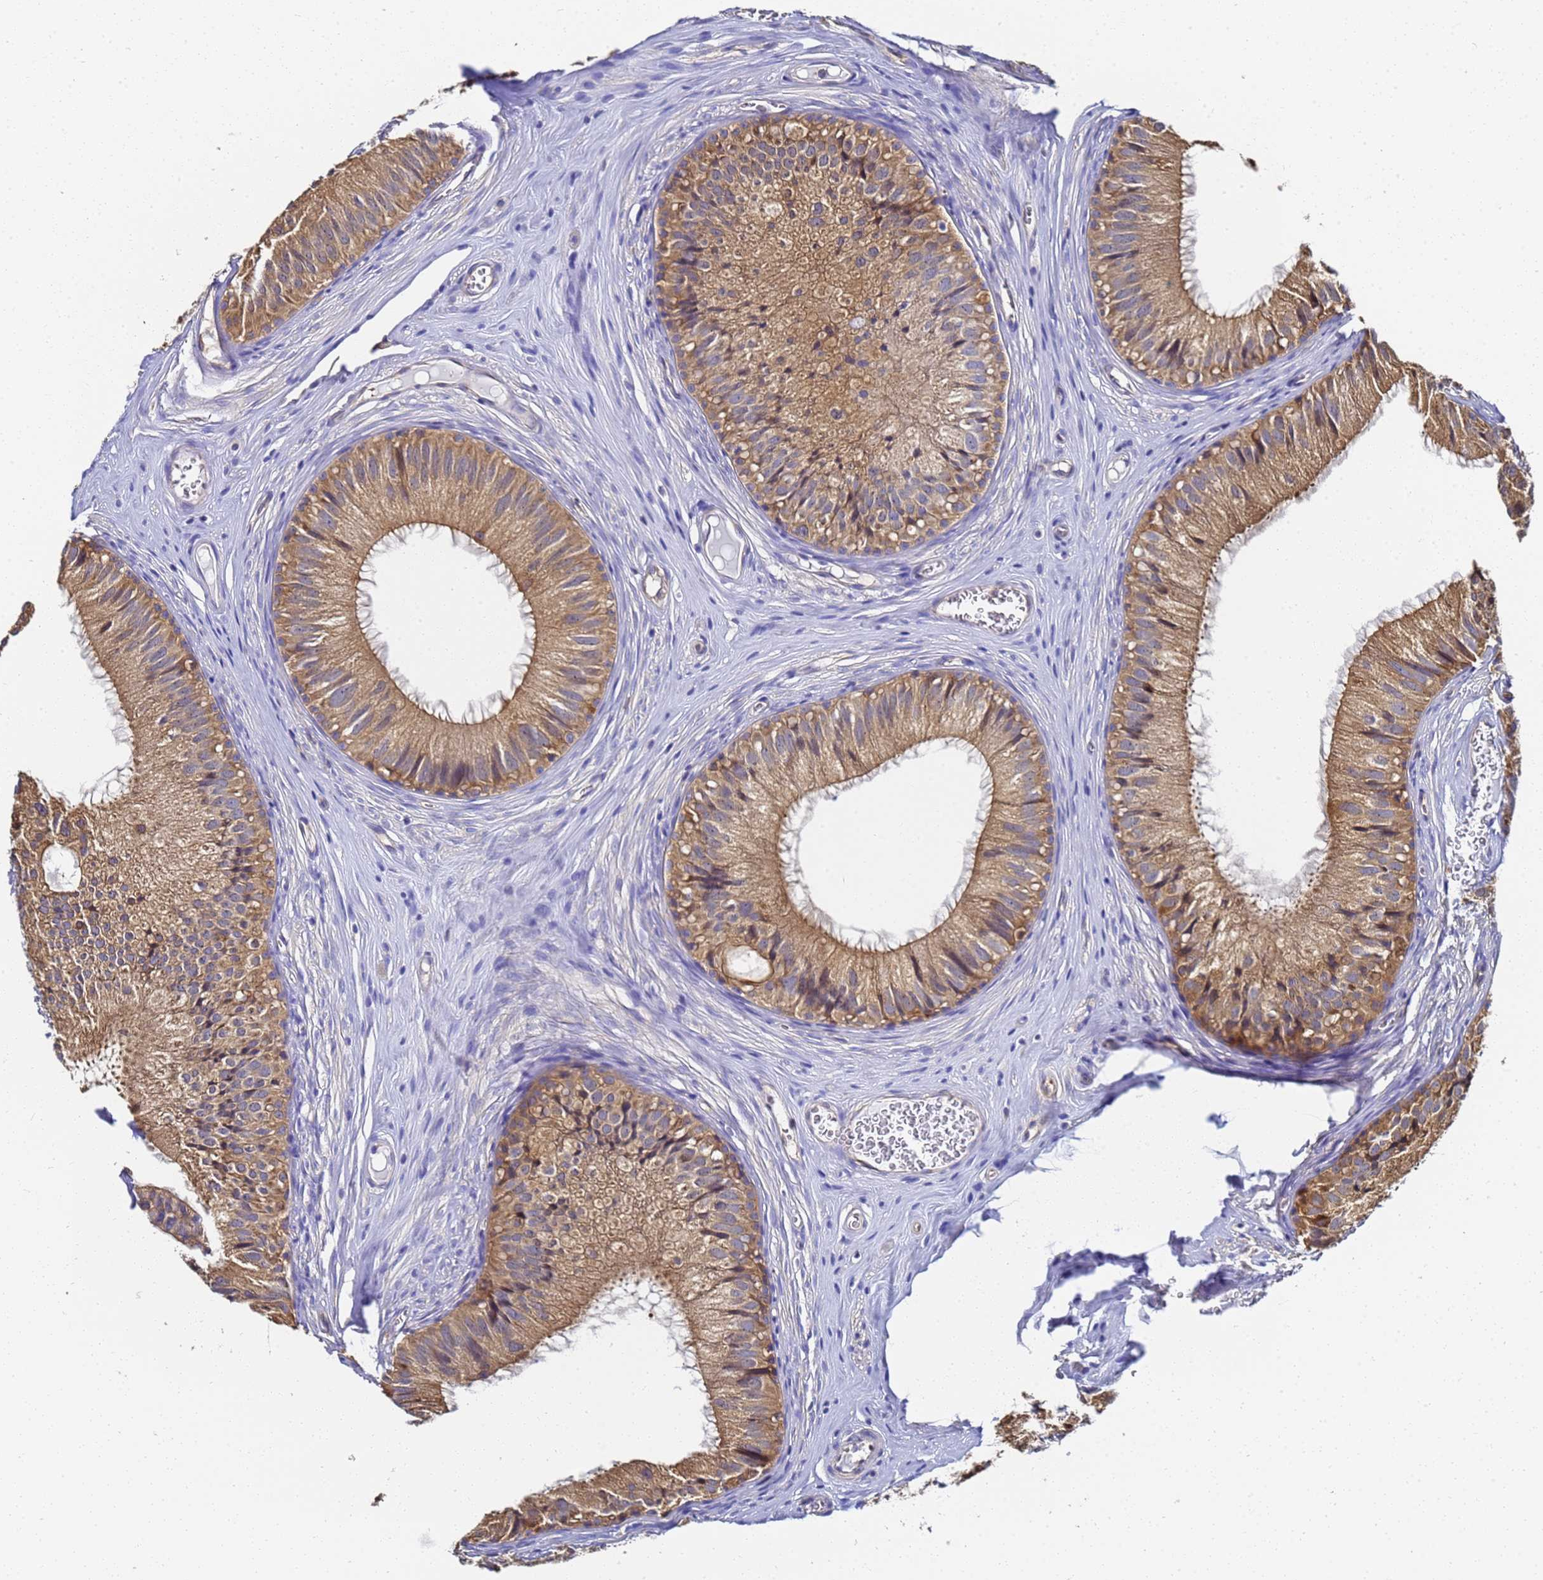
{"staining": {"intensity": "moderate", "quantity": ">75%", "location": "cytoplasmic/membranous"}, "tissue": "epididymis", "cell_type": "Glandular cells", "image_type": "normal", "snomed": [{"axis": "morphology", "description": "Normal tissue, NOS"}, {"axis": "topography", "description": "Epididymis"}], "caption": "The immunohistochemical stain shows moderate cytoplasmic/membranous expression in glandular cells of unremarkable epididymis.", "gene": "NME1", "patient": {"sex": "male", "age": 36}}